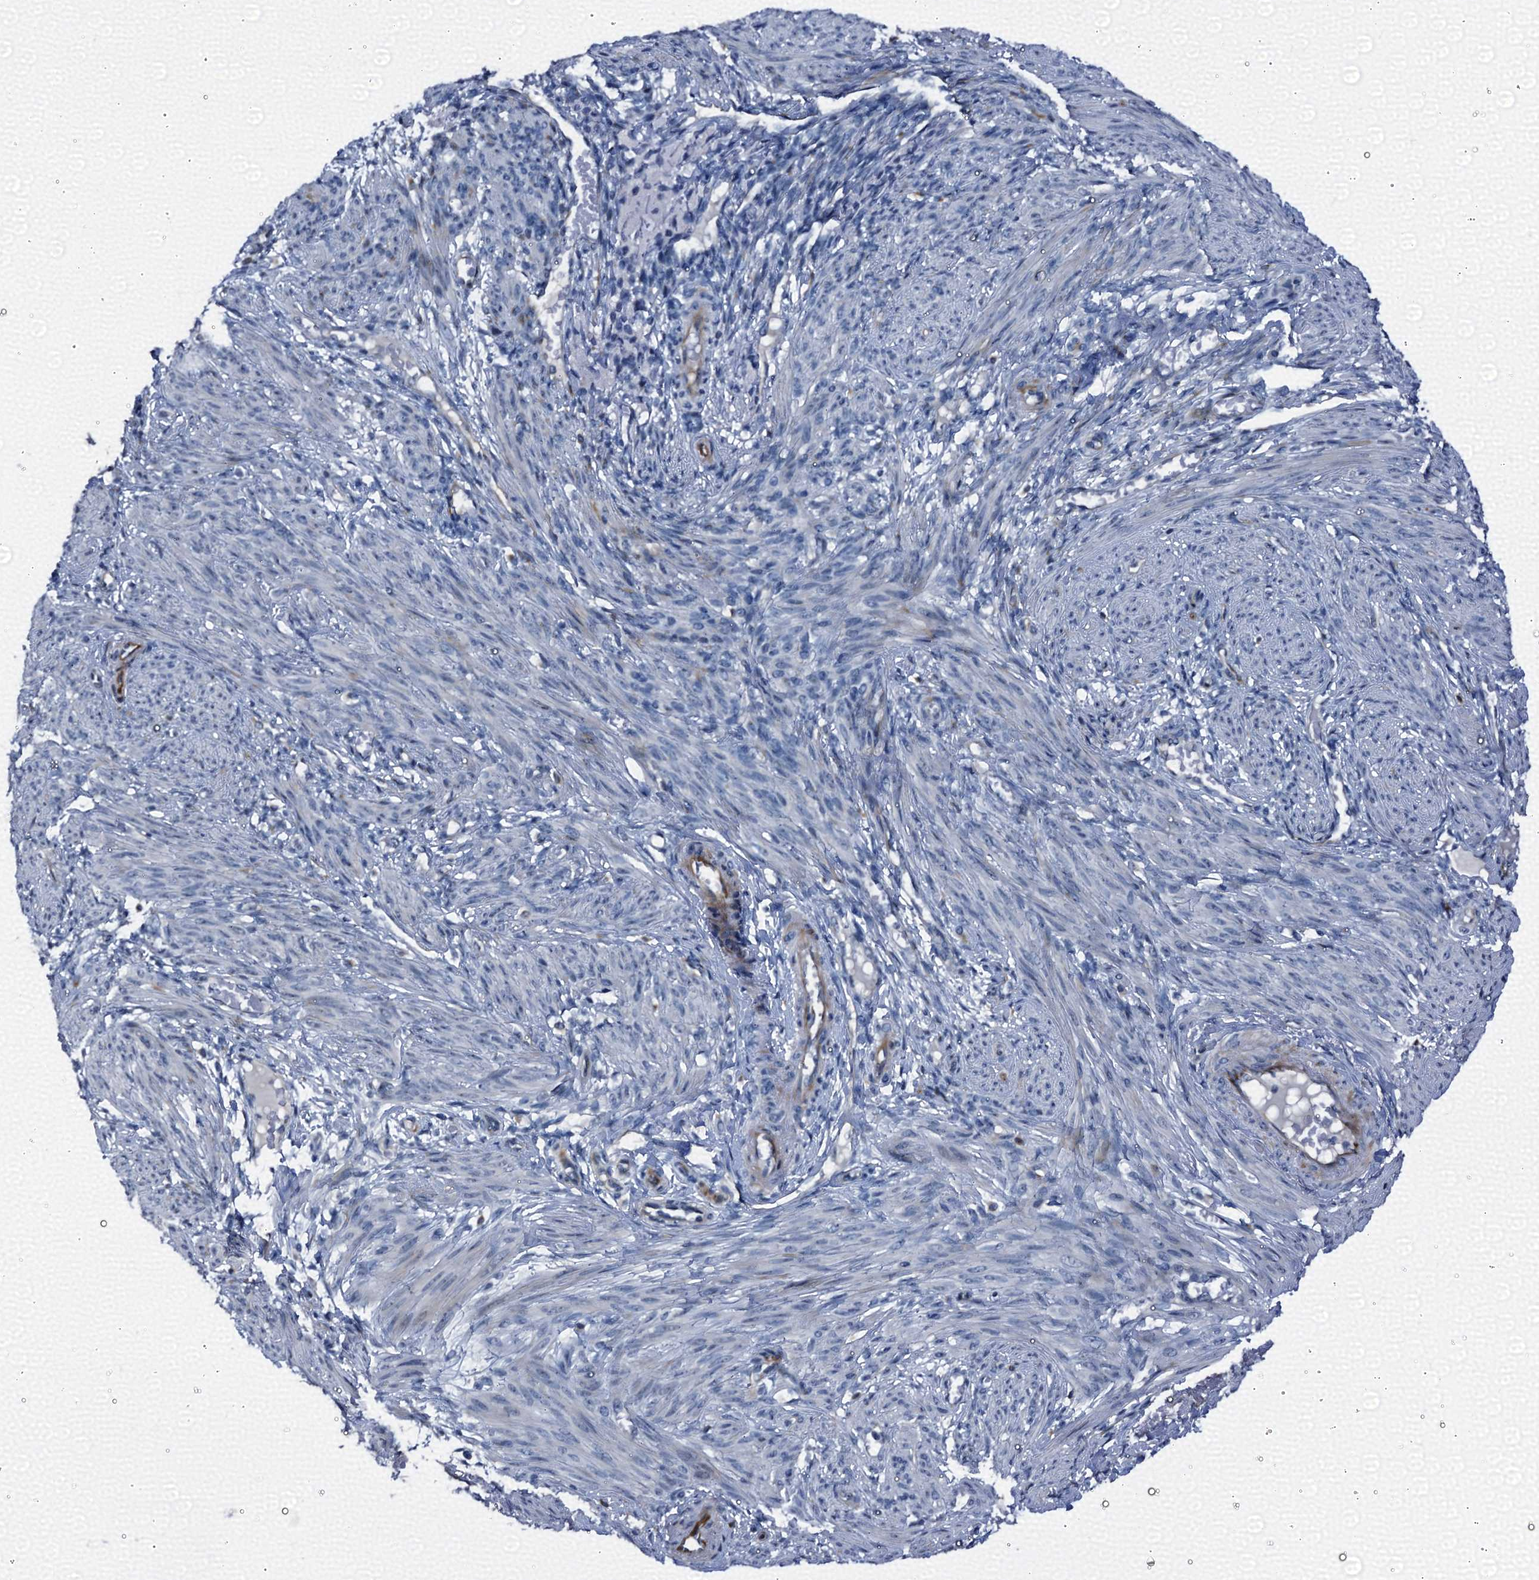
{"staining": {"intensity": "negative", "quantity": "none", "location": "none"}, "tissue": "smooth muscle", "cell_type": "Smooth muscle cells", "image_type": "normal", "snomed": [{"axis": "morphology", "description": "Normal tissue, NOS"}, {"axis": "topography", "description": "Smooth muscle"}], "caption": "Smooth muscle stained for a protein using immunohistochemistry (IHC) shows no positivity smooth muscle cells.", "gene": "EMG1", "patient": {"sex": "female", "age": 39}}